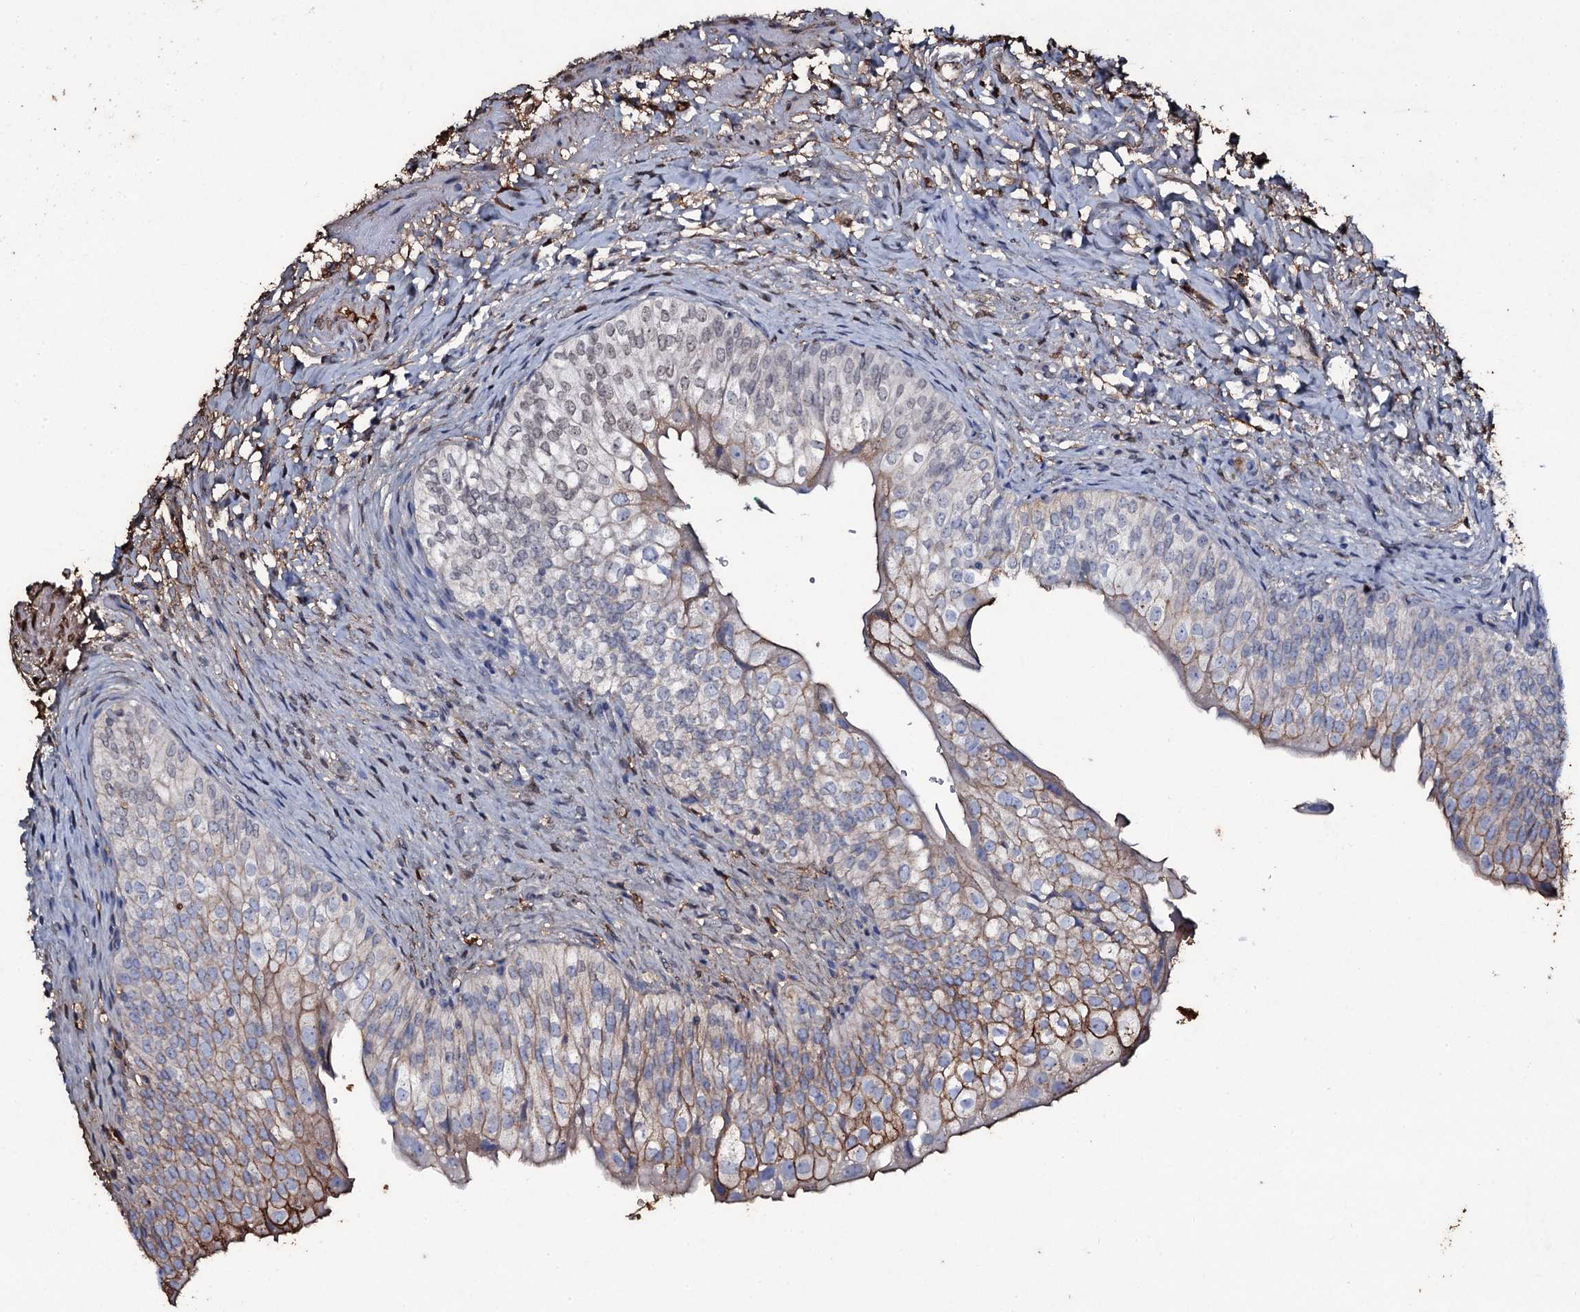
{"staining": {"intensity": "strong", "quantity": "<25%", "location": "cytoplasmic/membranous"}, "tissue": "urinary bladder", "cell_type": "Urothelial cells", "image_type": "normal", "snomed": [{"axis": "morphology", "description": "Normal tissue, NOS"}, {"axis": "topography", "description": "Urinary bladder"}], "caption": "Immunohistochemical staining of unremarkable urinary bladder demonstrates <25% levels of strong cytoplasmic/membranous protein expression in about <25% of urothelial cells. (DAB = brown stain, brightfield microscopy at high magnification).", "gene": "EDN1", "patient": {"sex": "male", "age": 55}}